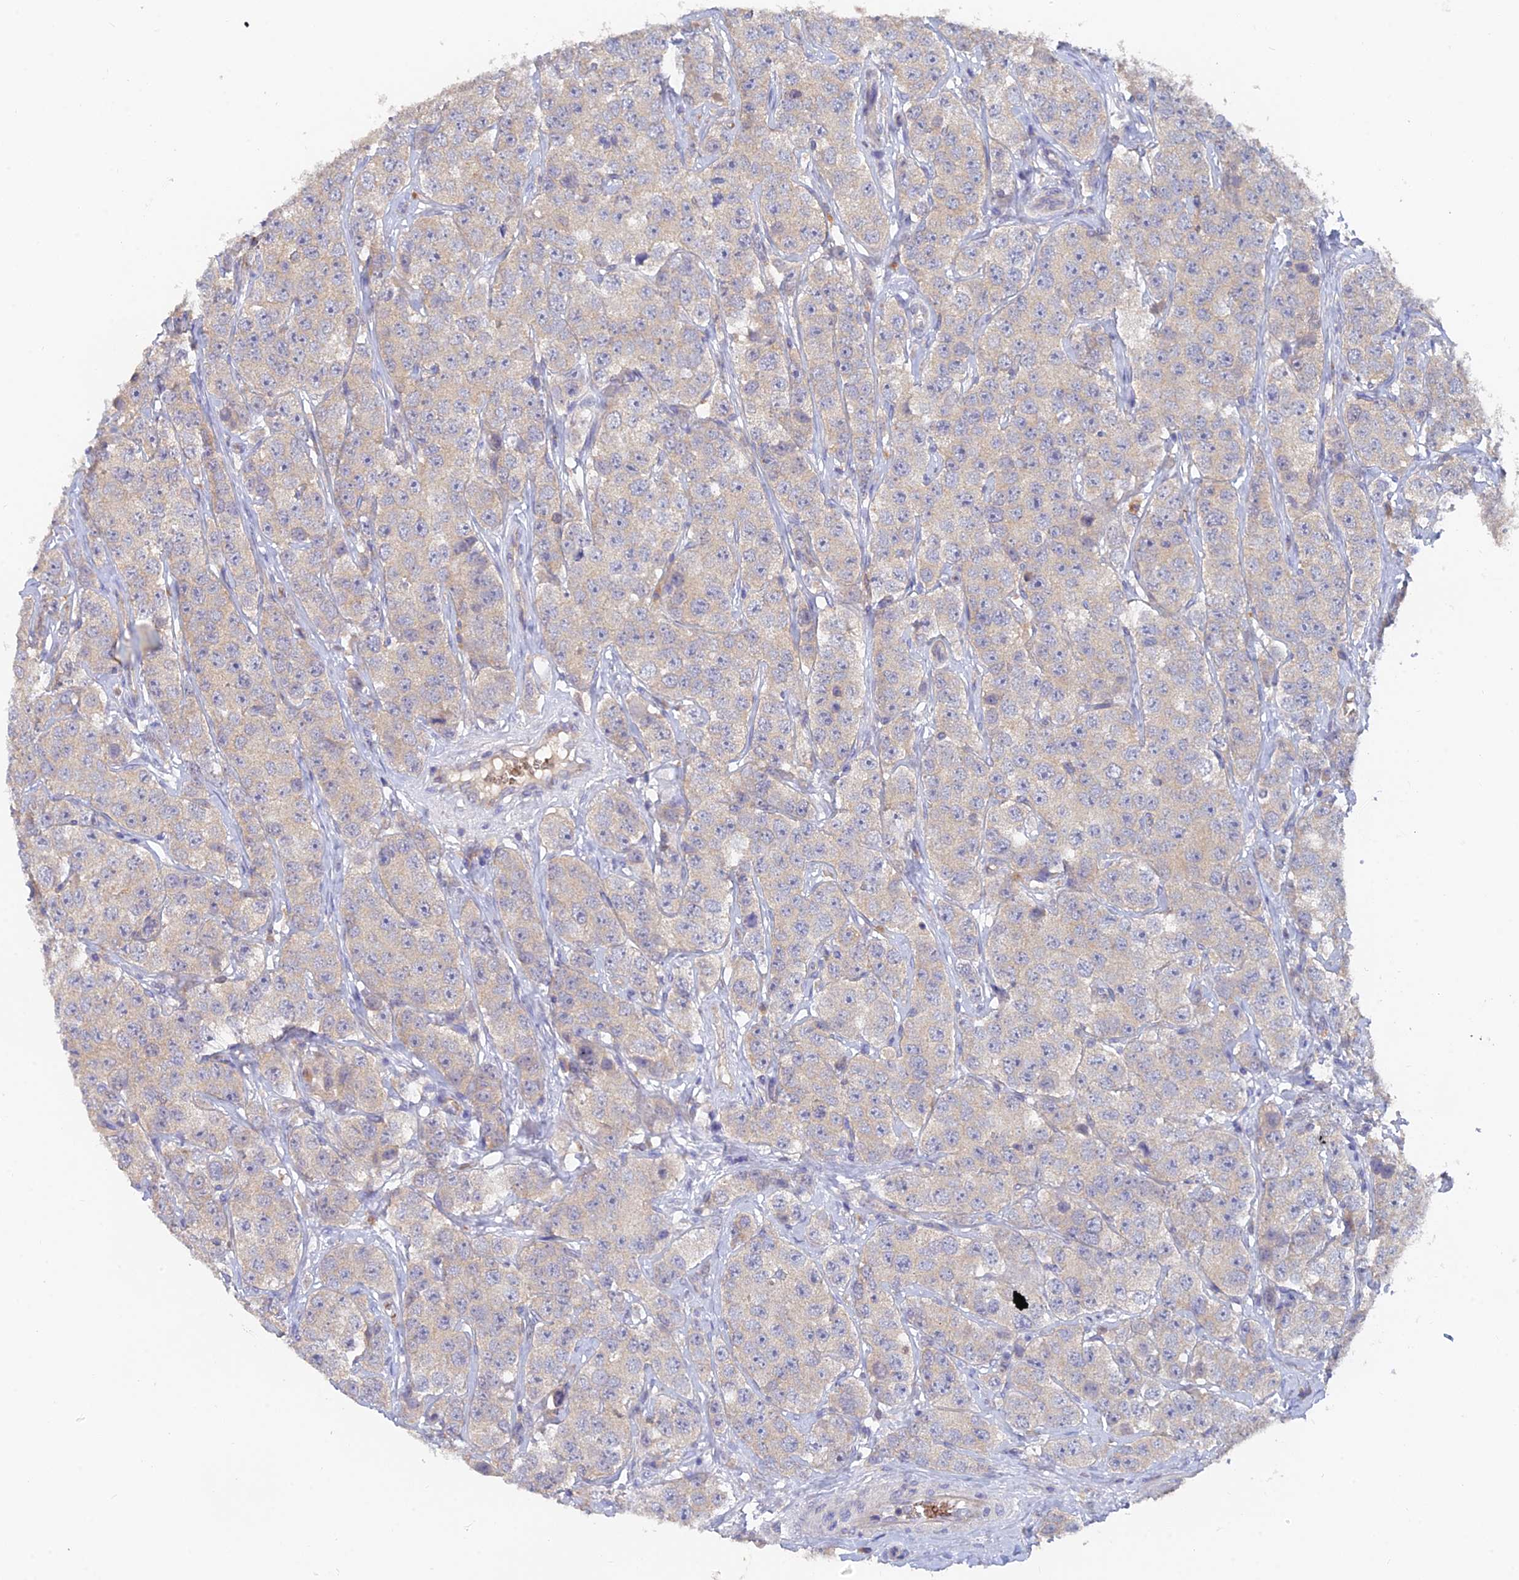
{"staining": {"intensity": "weak", "quantity": ">75%", "location": "cytoplasmic/membranous"}, "tissue": "testis cancer", "cell_type": "Tumor cells", "image_type": "cancer", "snomed": [{"axis": "morphology", "description": "Seminoma, NOS"}, {"axis": "topography", "description": "Testis"}], "caption": "A histopathology image of human testis cancer (seminoma) stained for a protein exhibits weak cytoplasmic/membranous brown staining in tumor cells.", "gene": "ARRDC1", "patient": {"sex": "male", "age": 28}}